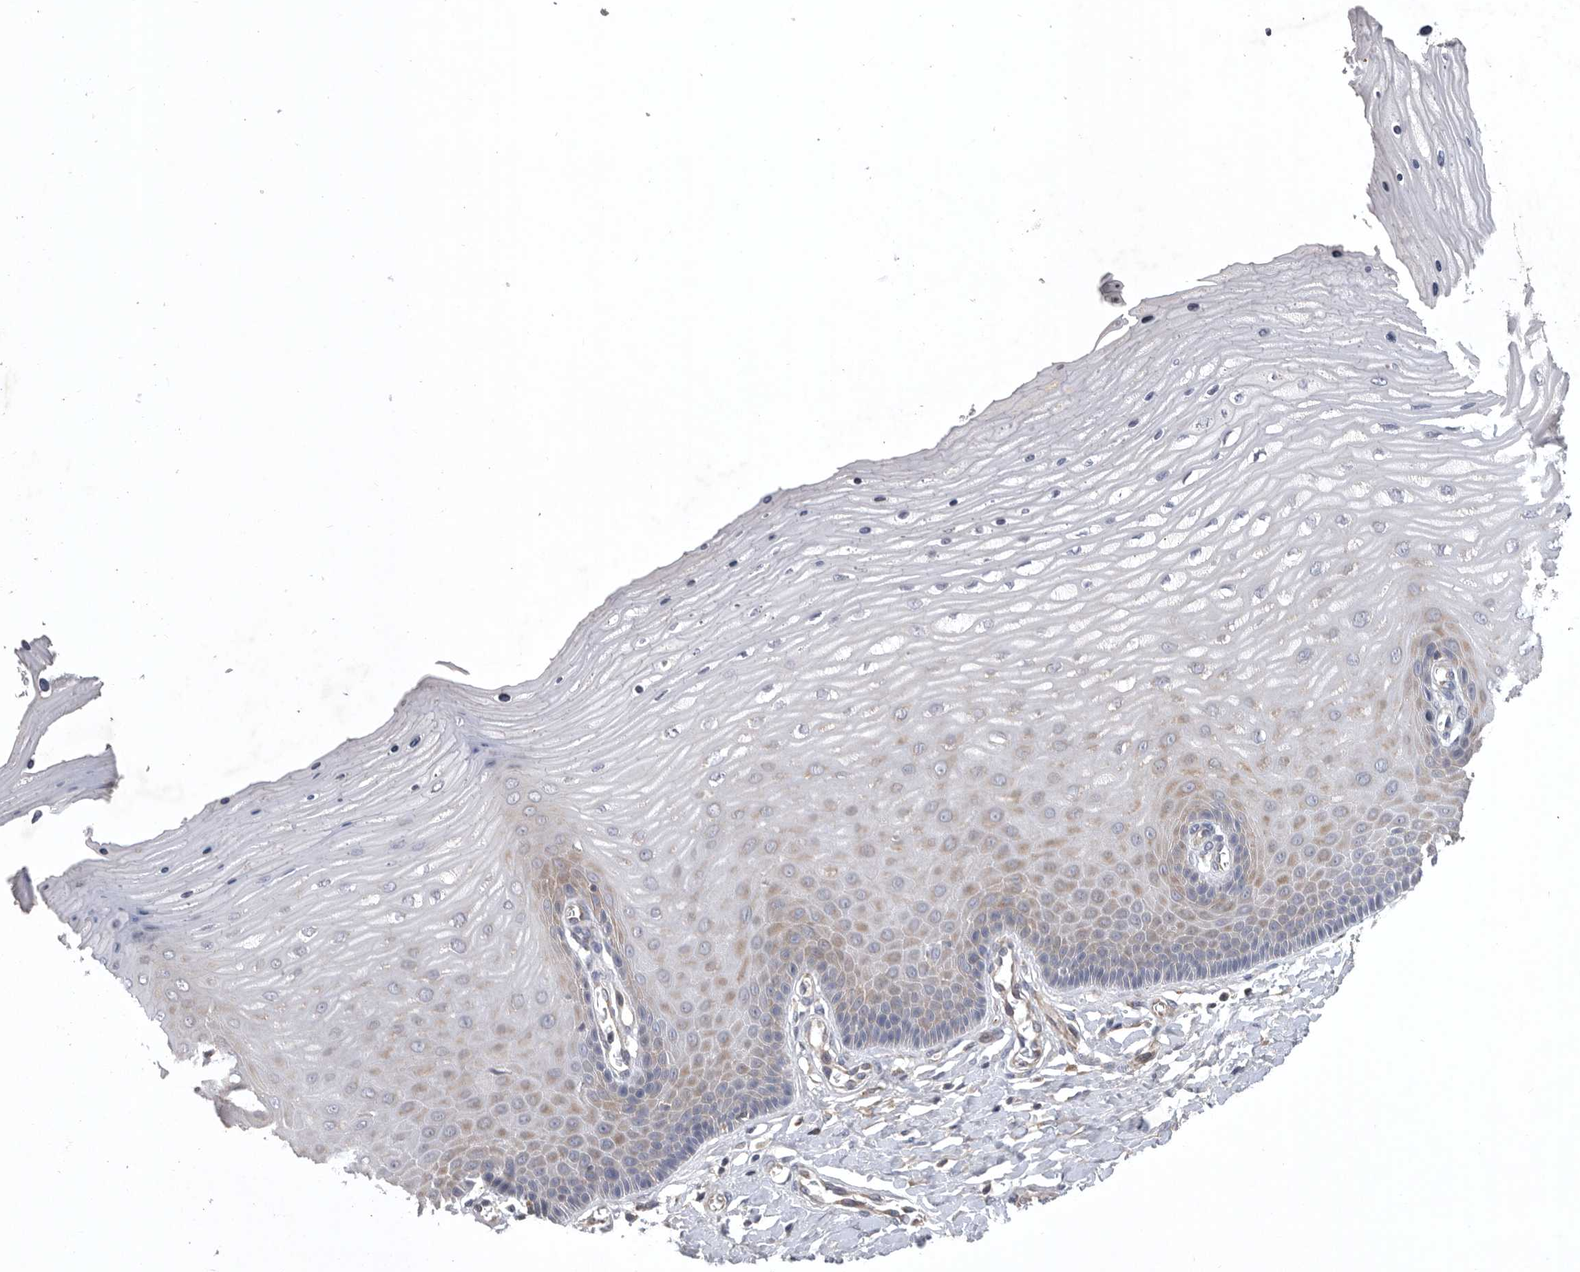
{"staining": {"intensity": "moderate", "quantity": ">75%", "location": "cytoplasmic/membranous"}, "tissue": "cervix", "cell_type": "Glandular cells", "image_type": "normal", "snomed": [{"axis": "morphology", "description": "Normal tissue, NOS"}, {"axis": "topography", "description": "Cervix"}], "caption": "Glandular cells demonstrate moderate cytoplasmic/membranous positivity in about >75% of cells in benign cervix.", "gene": "C1orf109", "patient": {"sex": "female", "age": 55}}